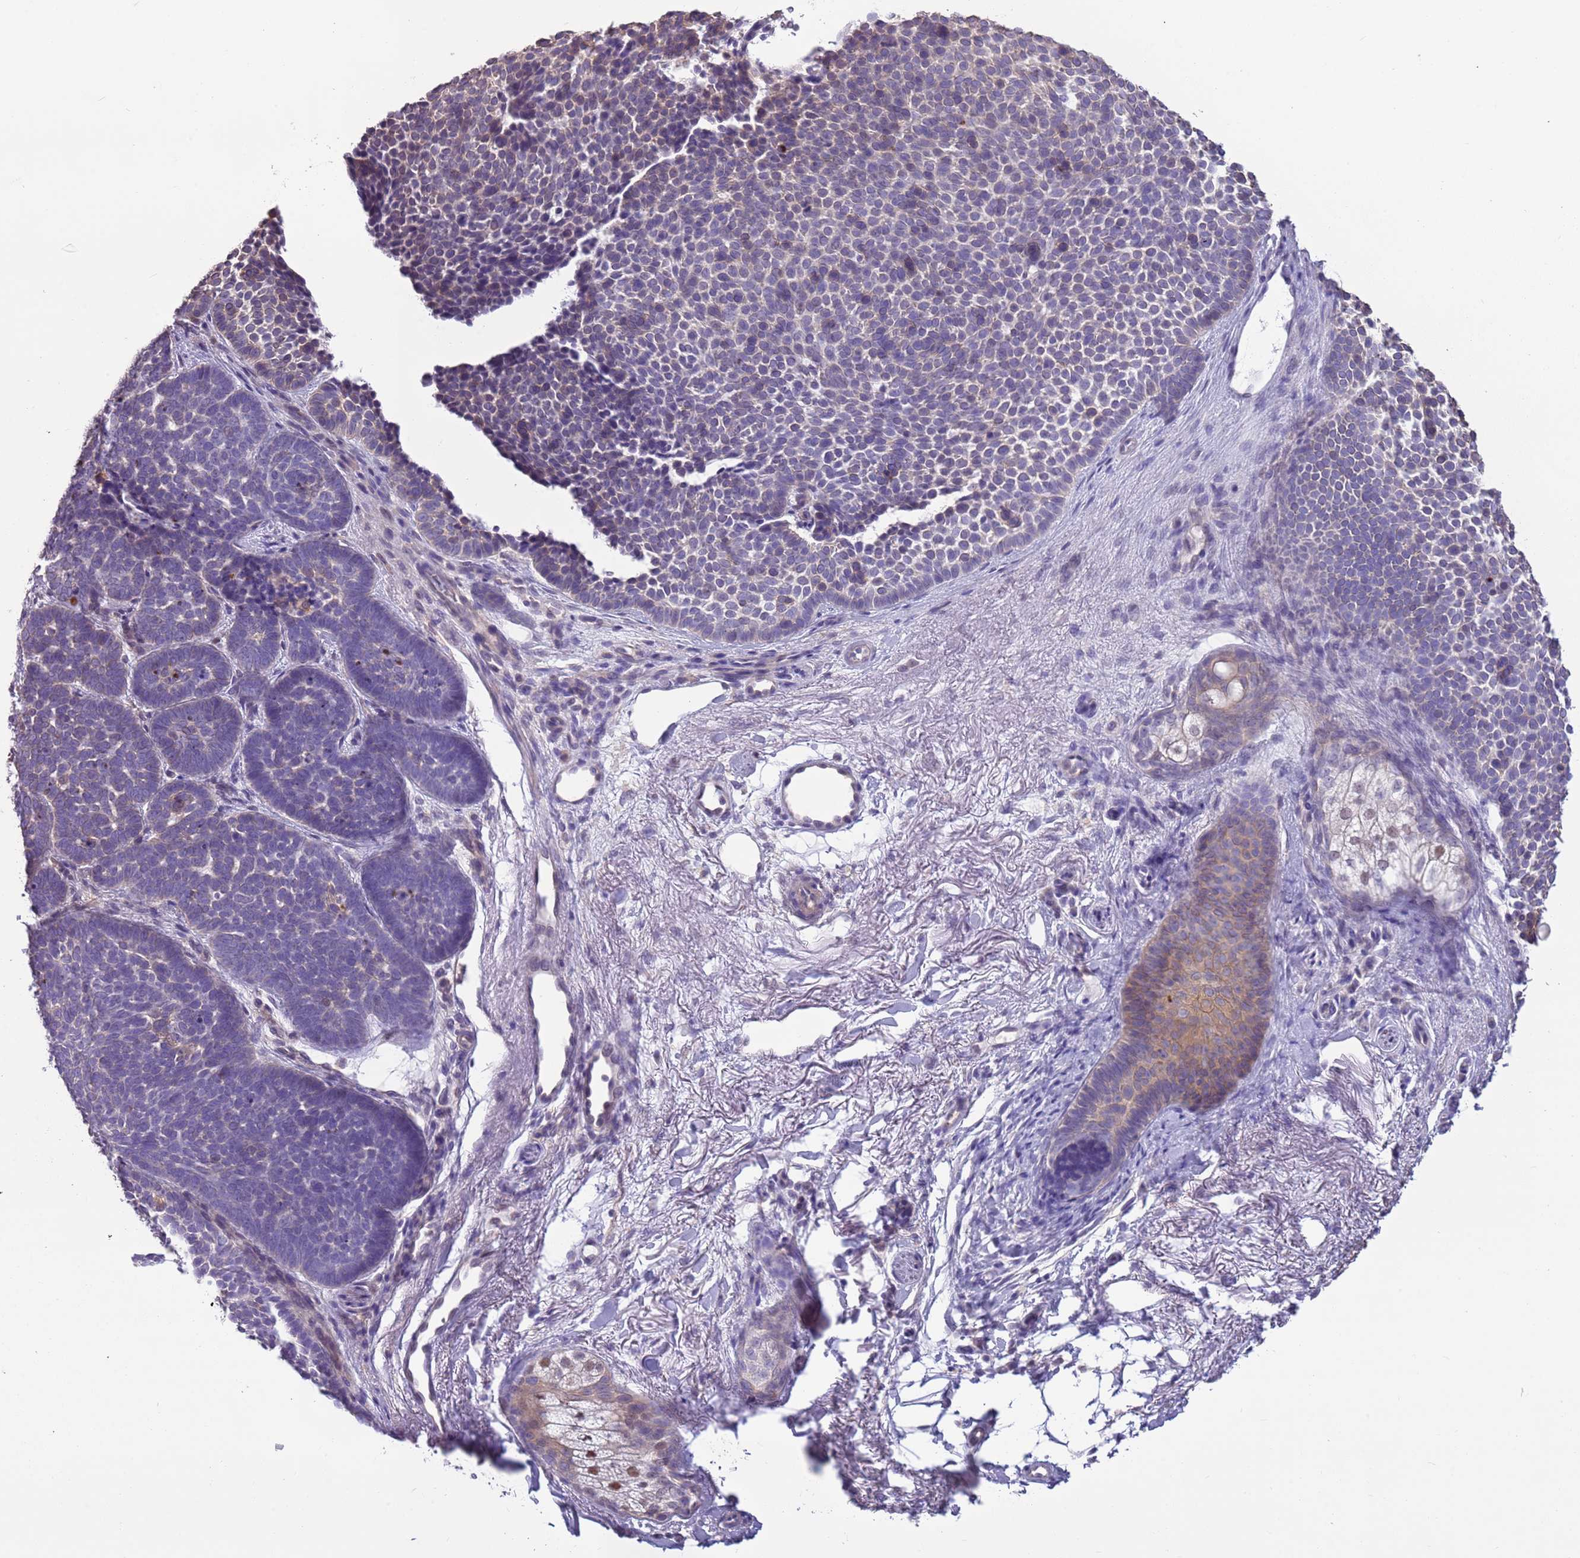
{"staining": {"intensity": "negative", "quantity": "none", "location": "none"}, "tissue": "skin cancer", "cell_type": "Tumor cells", "image_type": "cancer", "snomed": [{"axis": "morphology", "description": "Basal cell carcinoma"}, {"axis": "topography", "description": "Skin"}], "caption": "Micrograph shows no significant protein positivity in tumor cells of basal cell carcinoma (skin).", "gene": "CAPN9", "patient": {"sex": "female", "age": 77}}